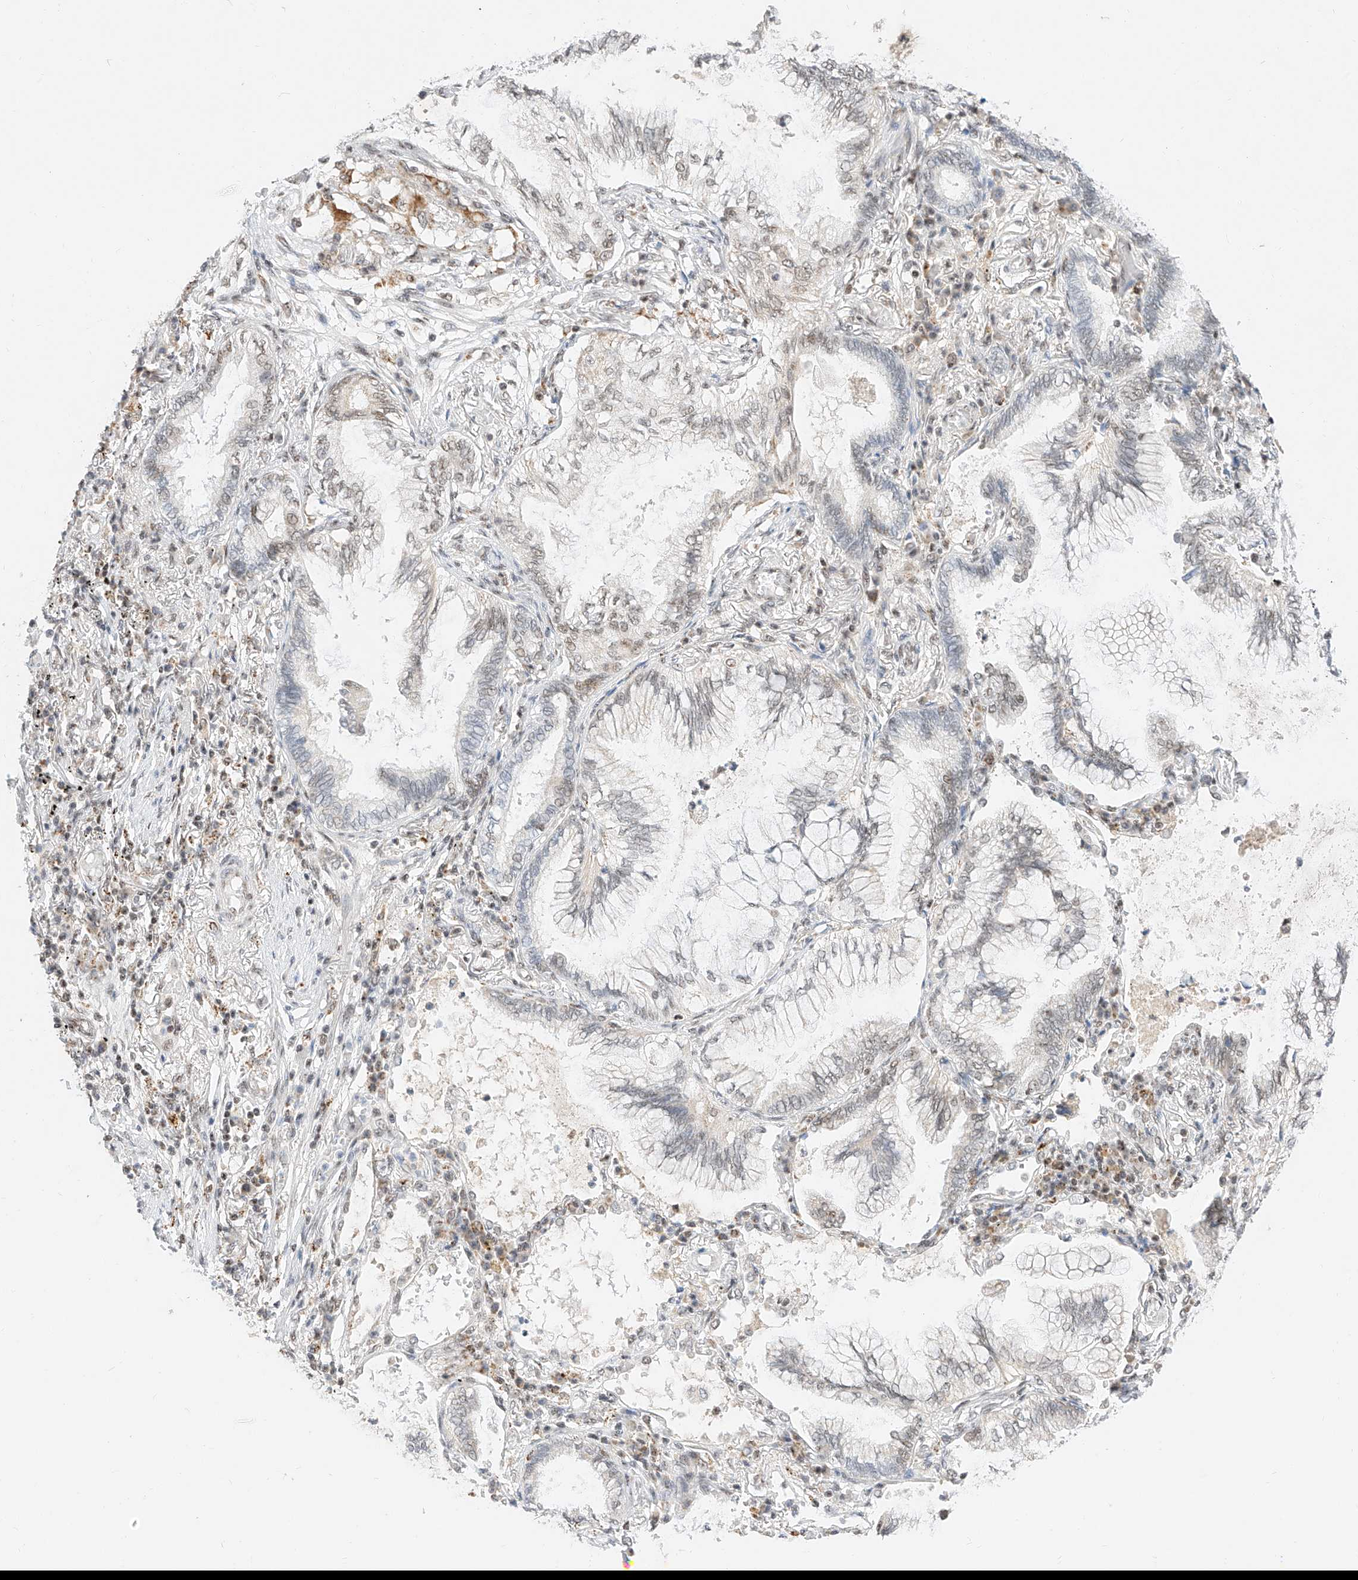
{"staining": {"intensity": "negative", "quantity": "none", "location": "none"}, "tissue": "lung cancer", "cell_type": "Tumor cells", "image_type": "cancer", "snomed": [{"axis": "morphology", "description": "Adenocarcinoma, NOS"}, {"axis": "topography", "description": "Lung"}], "caption": "Micrograph shows no protein expression in tumor cells of adenocarcinoma (lung) tissue.", "gene": "NRF1", "patient": {"sex": "female", "age": 70}}